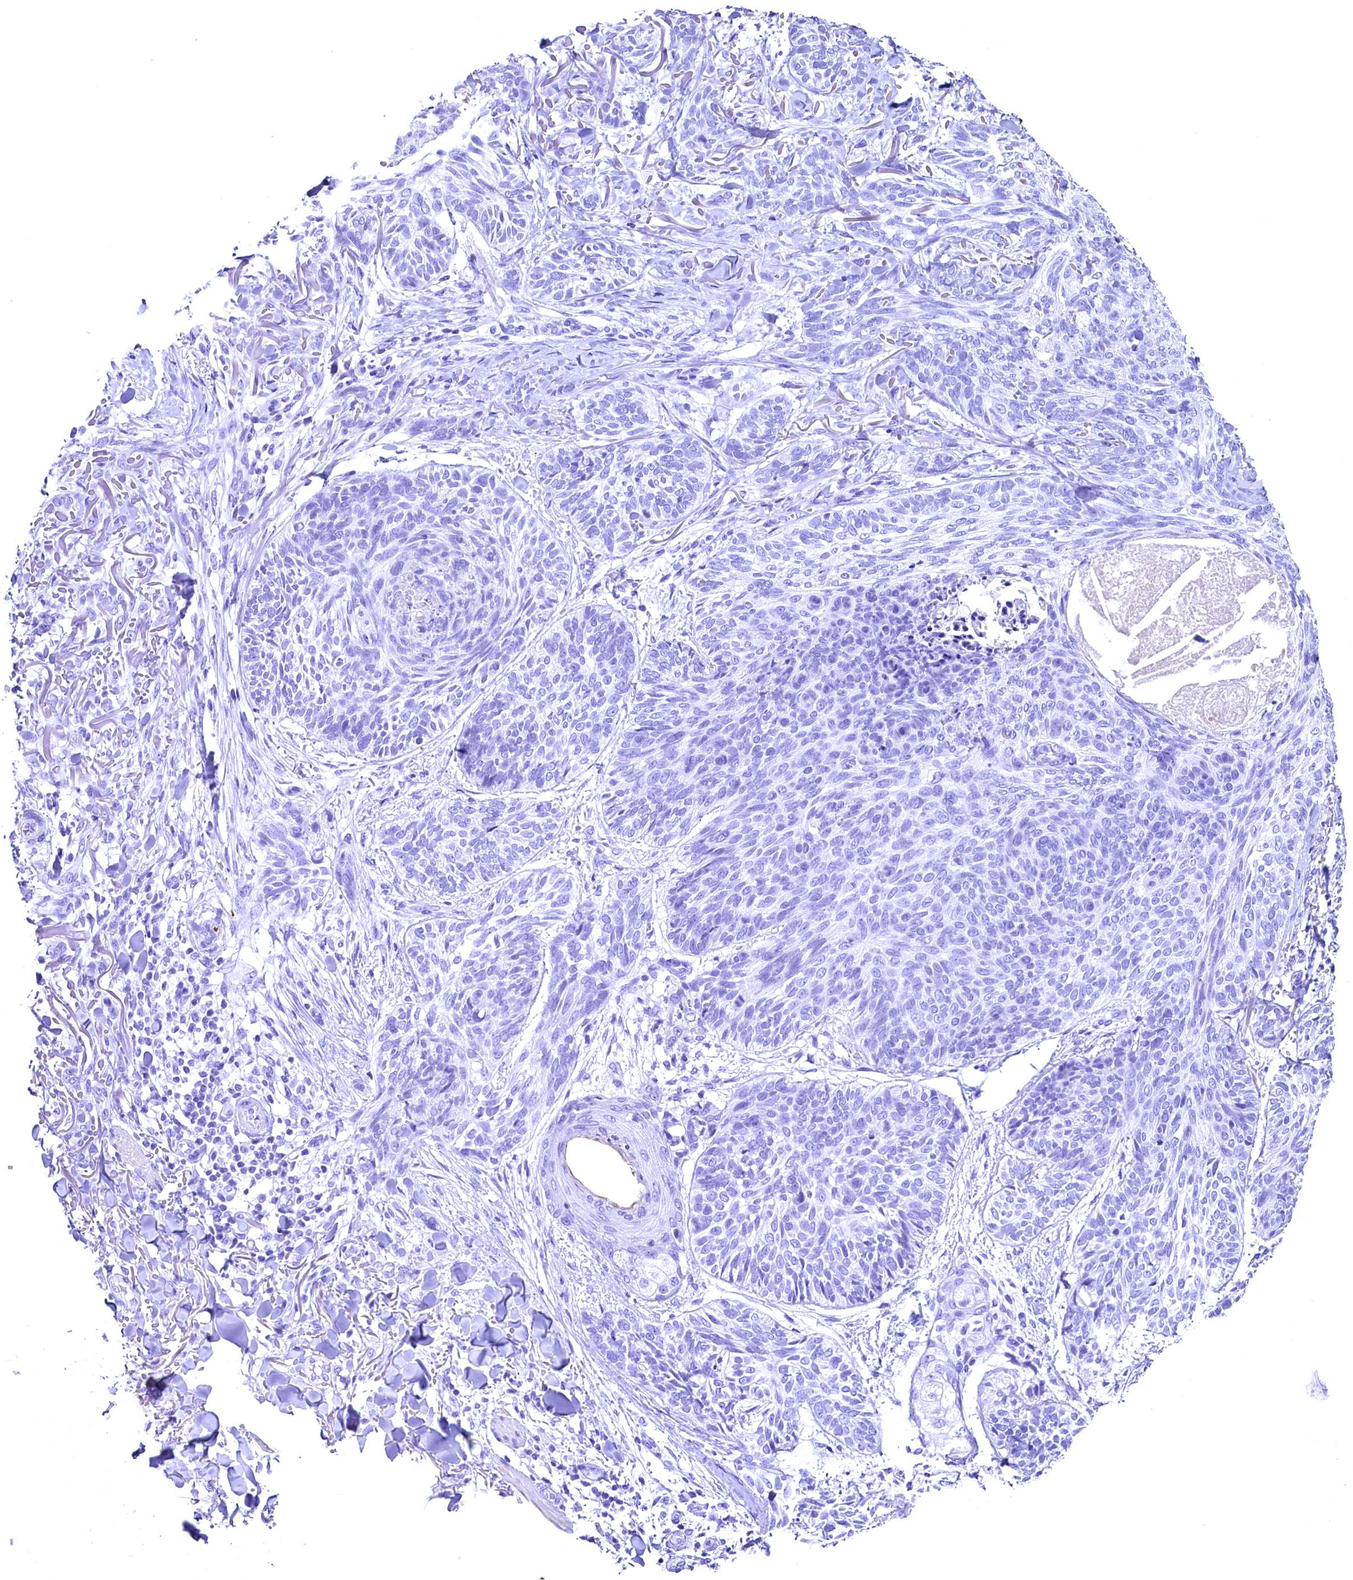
{"staining": {"intensity": "negative", "quantity": "none", "location": "none"}, "tissue": "skin cancer", "cell_type": "Tumor cells", "image_type": "cancer", "snomed": [{"axis": "morphology", "description": "Normal tissue, NOS"}, {"axis": "morphology", "description": "Basal cell carcinoma"}, {"axis": "topography", "description": "Skin"}], "caption": "Immunohistochemical staining of human skin cancer (basal cell carcinoma) reveals no significant staining in tumor cells.", "gene": "SKIDA1", "patient": {"sex": "male", "age": 66}}